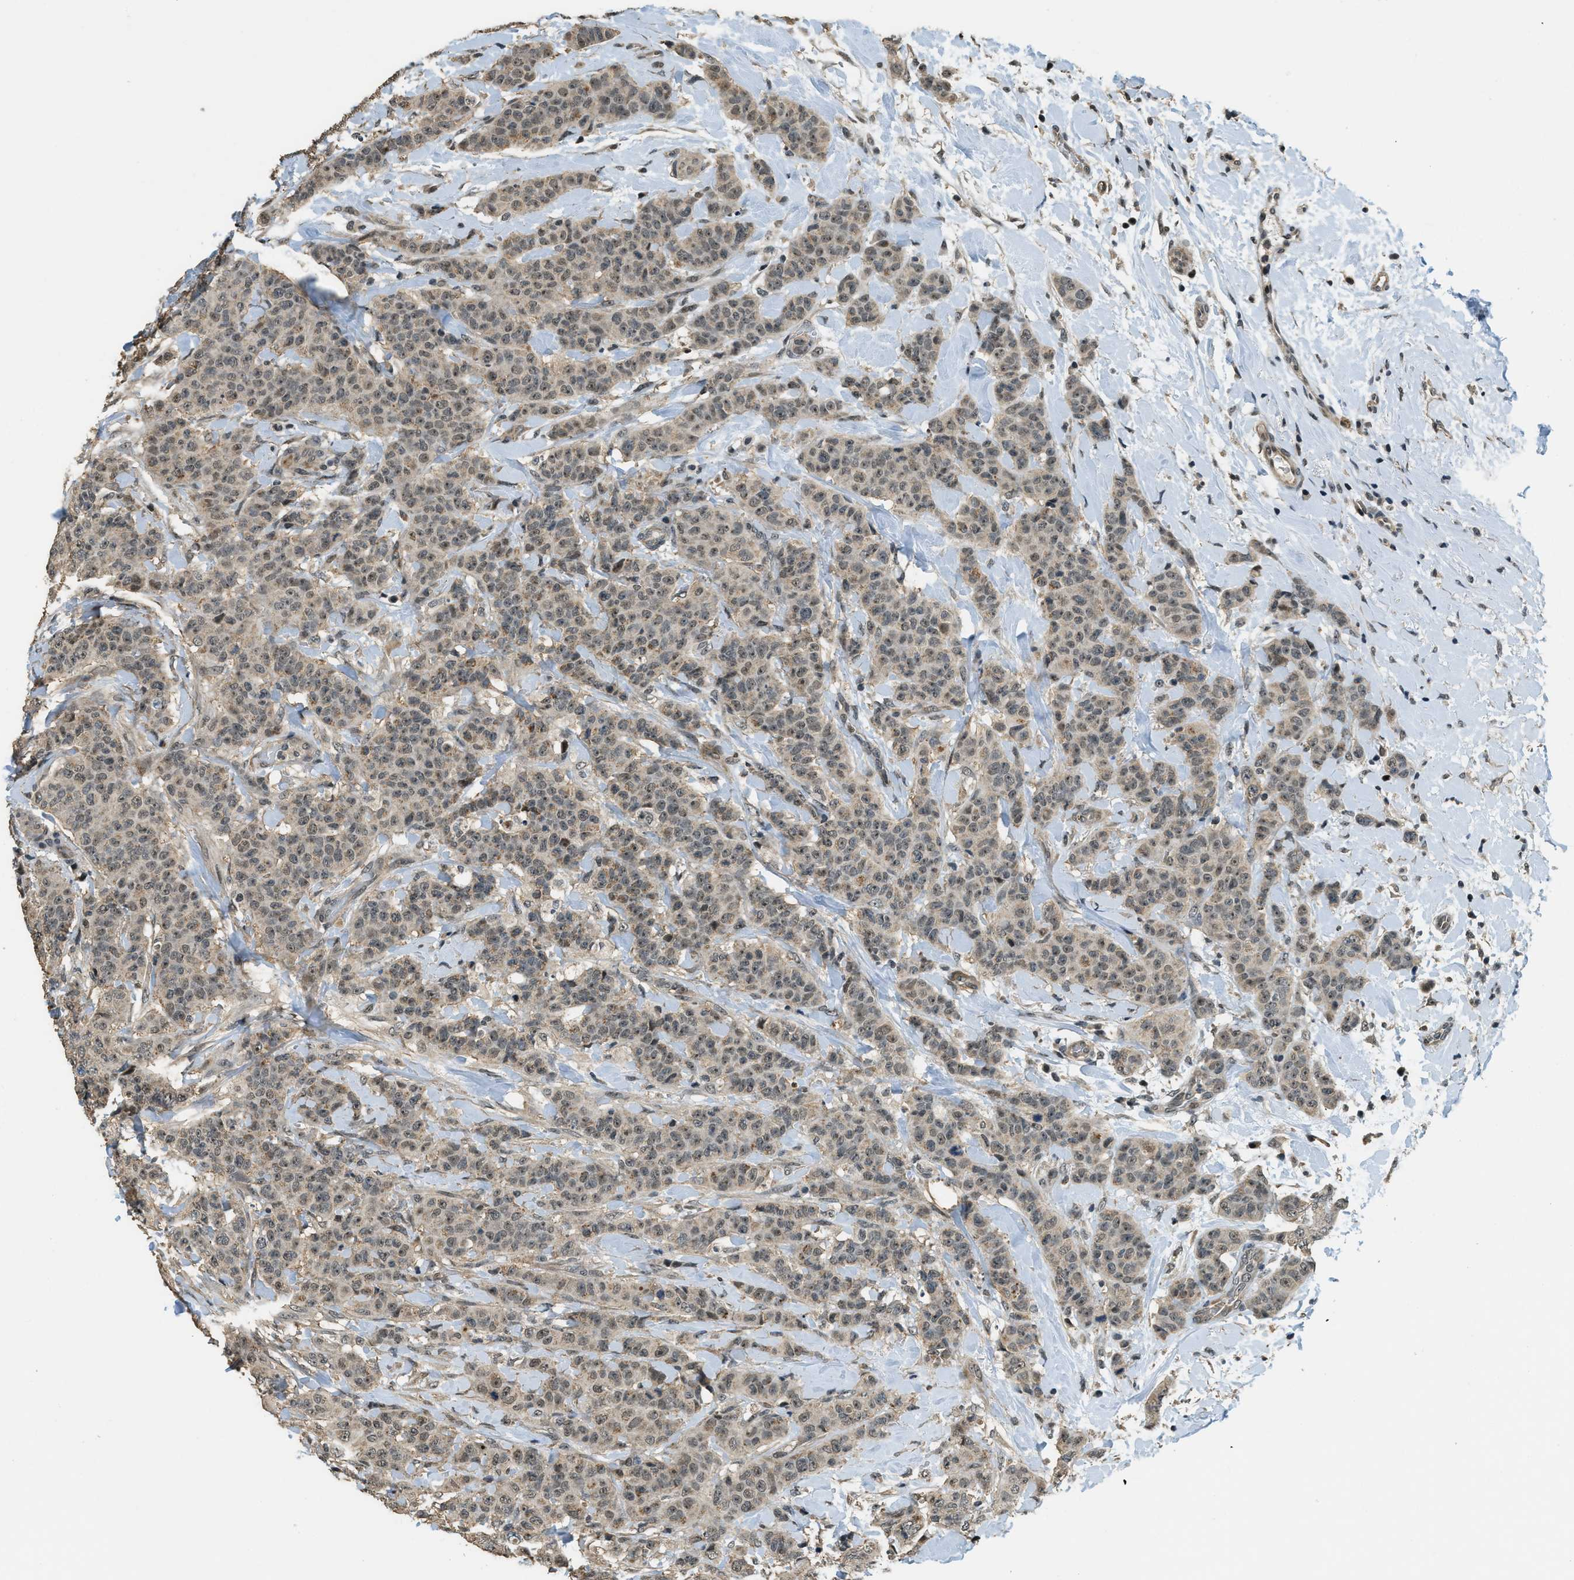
{"staining": {"intensity": "weak", "quantity": ">75%", "location": "cytoplasmic/membranous,nuclear"}, "tissue": "breast cancer", "cell_type": "Tumor cells", "image_type": "cancer", "snomed": [{"axis": "morphology", "description": "Normal tissue, NOS"}, {"axis": "morphology", "description": "Duct carcinoma"}, {"axis": "topography", "description": "Breast"}], "caption": "DAB immunohistochemical staining of breast cancer displays weak cytoplasmic/membranous and nuclear protein positivity in approximately >75% of tumor cells.", "gene": "MED21", "patient": {"sex": "female", "age": 40}}